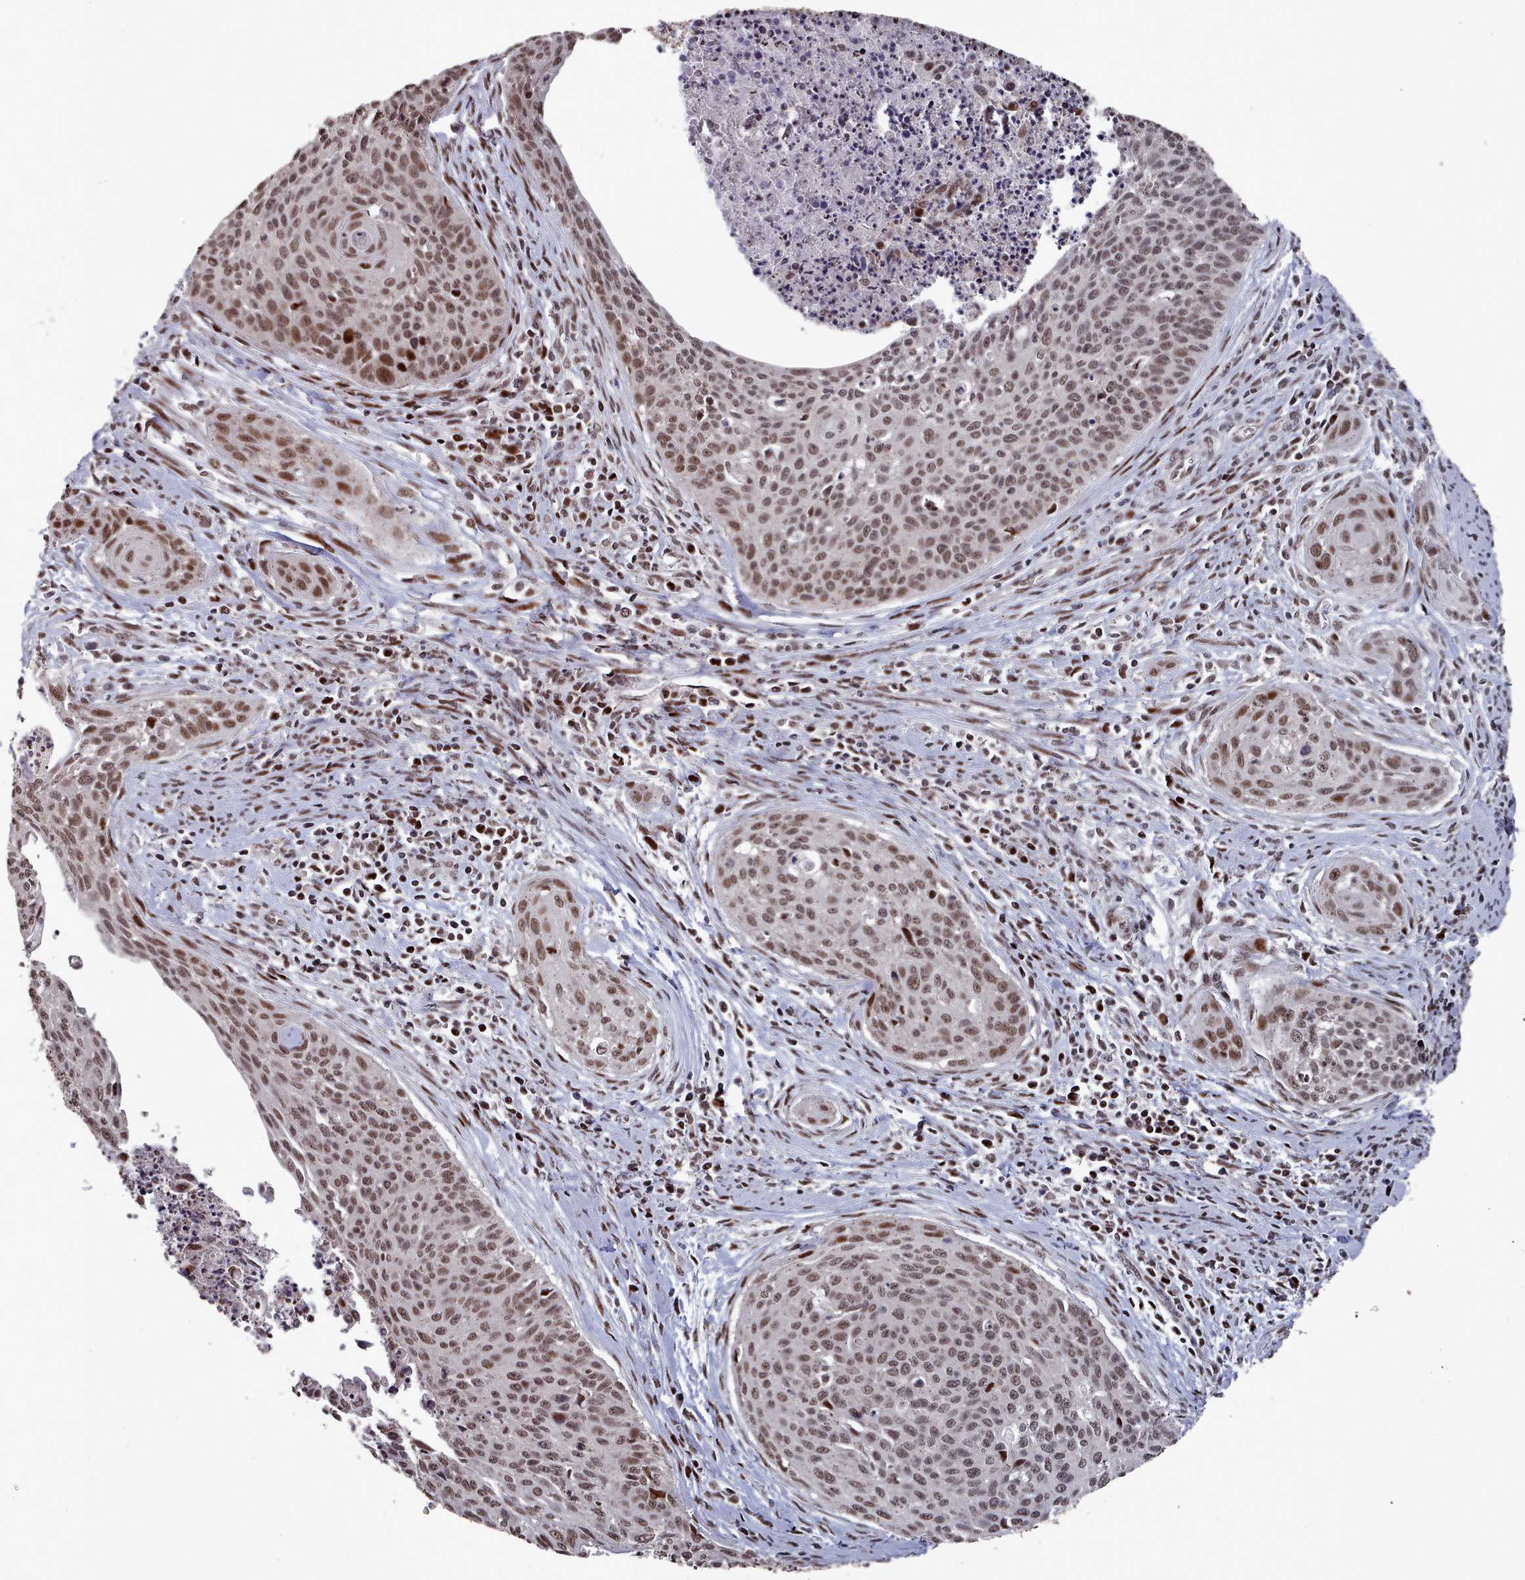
{"staining": {"intensity": "moderate", "quantity": ">75%", "location": "nuclear"}, "tissue": "cervical cancer", "cell_type": "Tumor cells", "image_type": "cancer", "snomed": [{"axis": "morphology", "description": "Squamous cell carcinoma, NOS"}, {"axis": "topography", "description": "Cervix"}], "caption": "Protein expression by immunohistochemistry shows moderate nuclear expression in approximately >75% of tumor cells in cervical cancer (squamous cell carcinoma). The protein of interest is shown in brown color, while the nuclei are stained blue.", "gene": "PNRC2", "patient": {"sex": "female", "age": 55}}